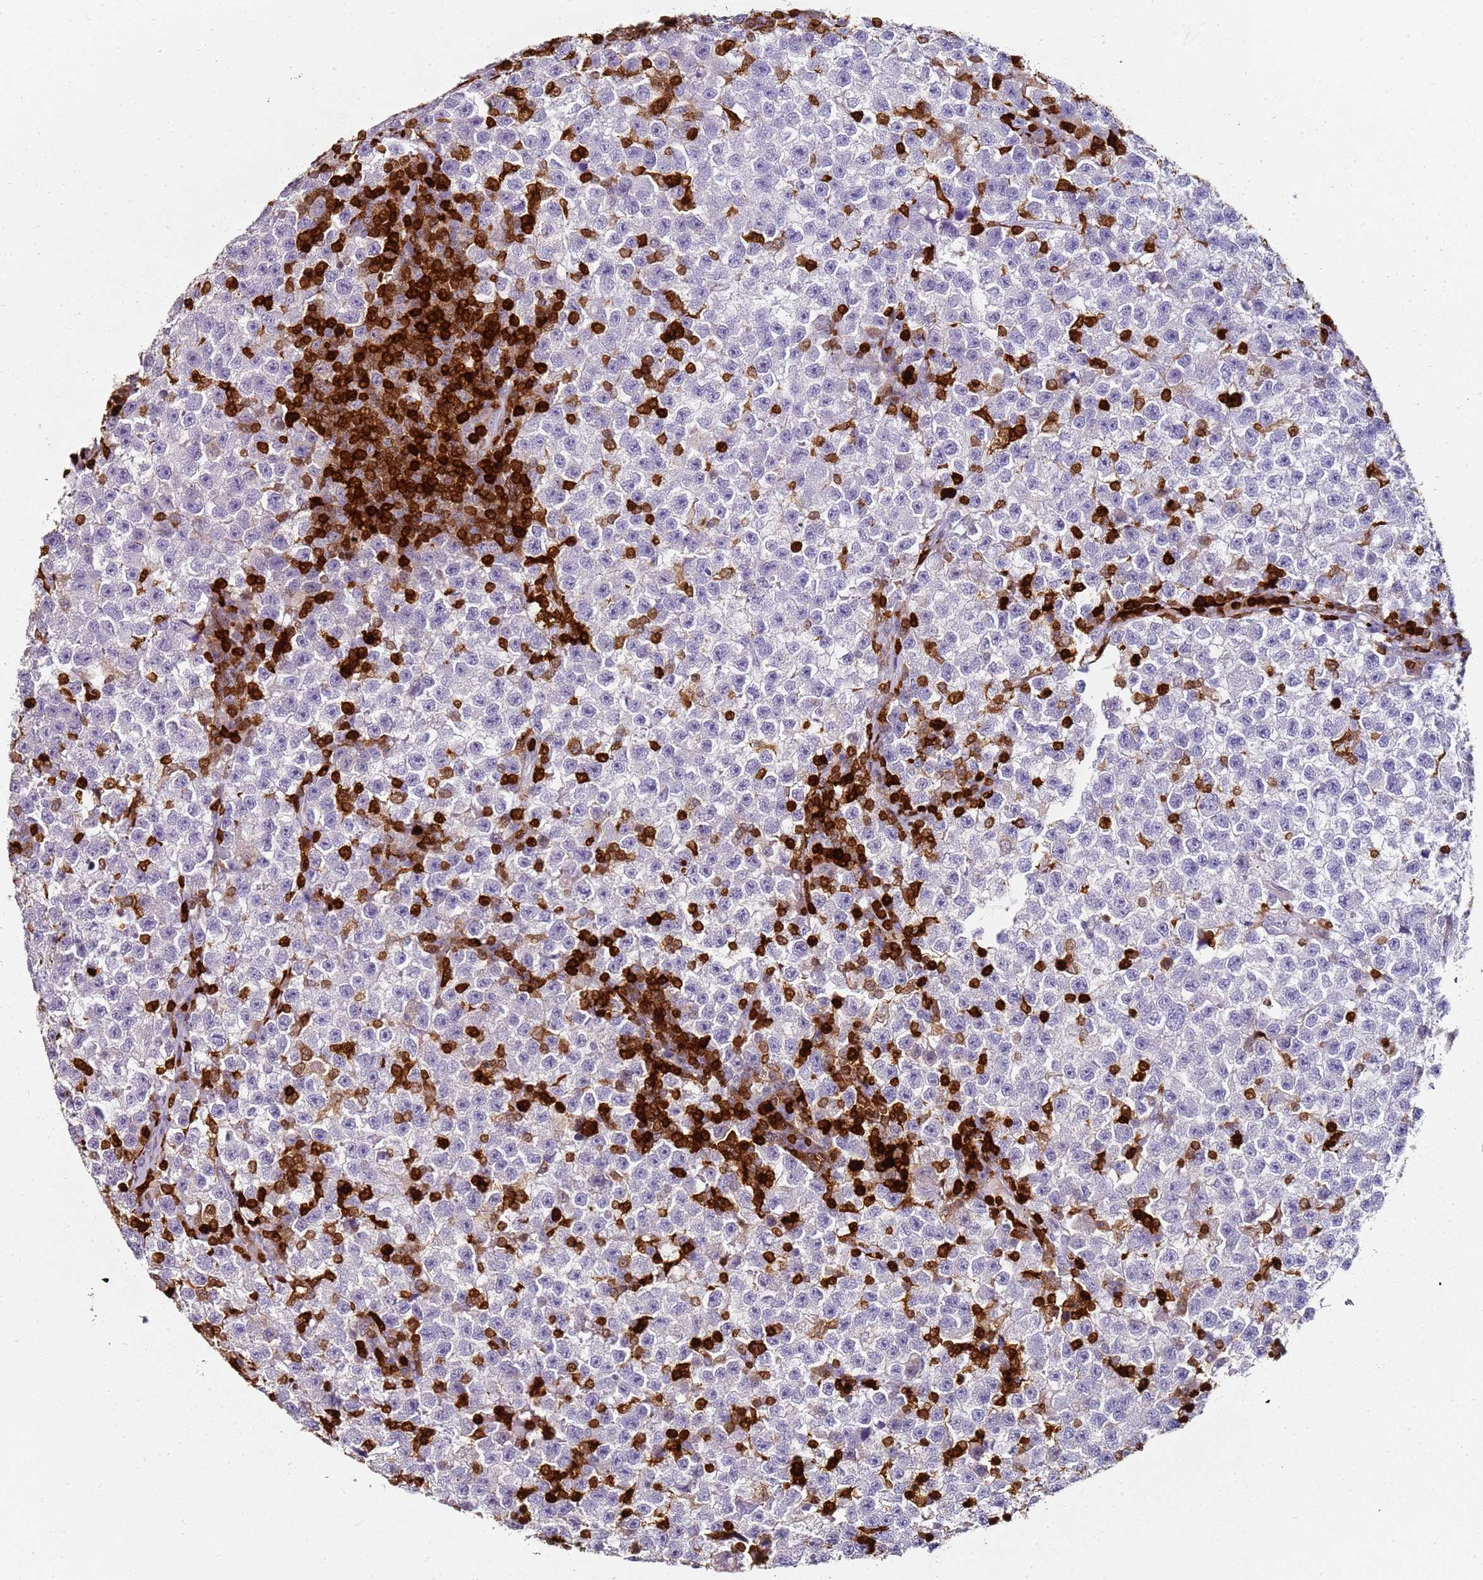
{"staining": {"intensity": "negative", "quantity": "none", "location": "none"}, "tissue": "testis cancer", "cell_type": "Tumor cells", "image_type": "cancer", "snomed": [{"axis": "morphology", "description": "Seminoma, NOS"}, {"axis": "topography", "description": "Testis"}], "caption": "The image reveals no staining of tumor cells in testis seminoma. (Immunohistochemistry (ihc), brightfield microscopy, high magnification).", "gene": "S100A4", "patient": {"sex": "male", "age": 22}}